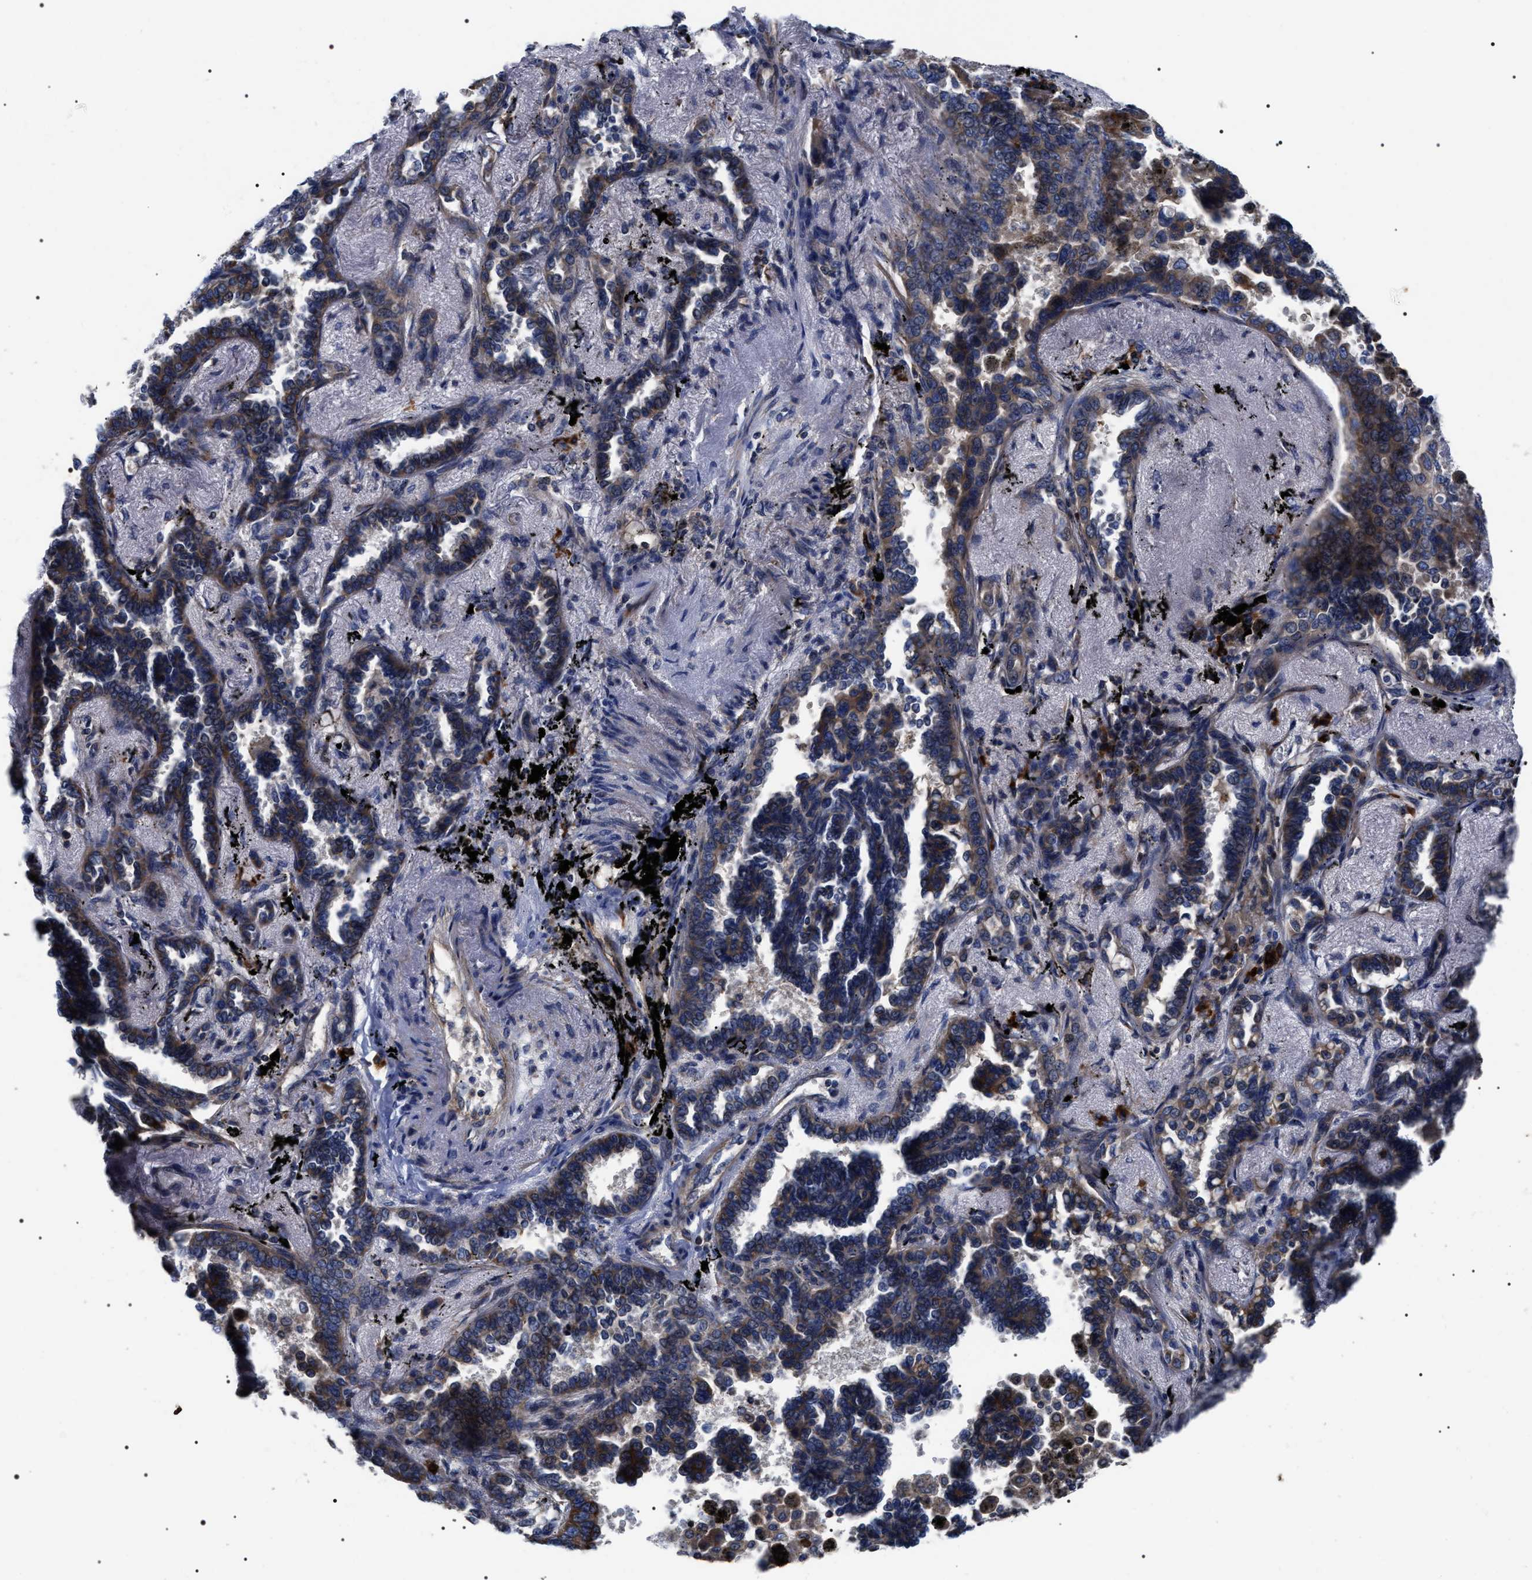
{"staining": {"intensity": "moderate", "quantity": "25%-75%", "location": "cytoplasmic/membranous"}, "tissue": "lung cancer", "cell_type": "Tumor cells", "image_type": "cancer", "snomed": [{"axis": "morphology", "description": "Adenocarcinoma, NOS"}, {"axis": "topography", "description": "Lung"}], "caption": "Protein expression analysis of adenocarcinoma (lung) displays moderate cytoplasmic/membranous positivity in approximately 25%-75% of tumor cells. Immunohistochemistry stains the protein in brown and the nuclei are stained blue.", "gene": "MIS18A", "patient": {"sex": "male", "age": 59}}